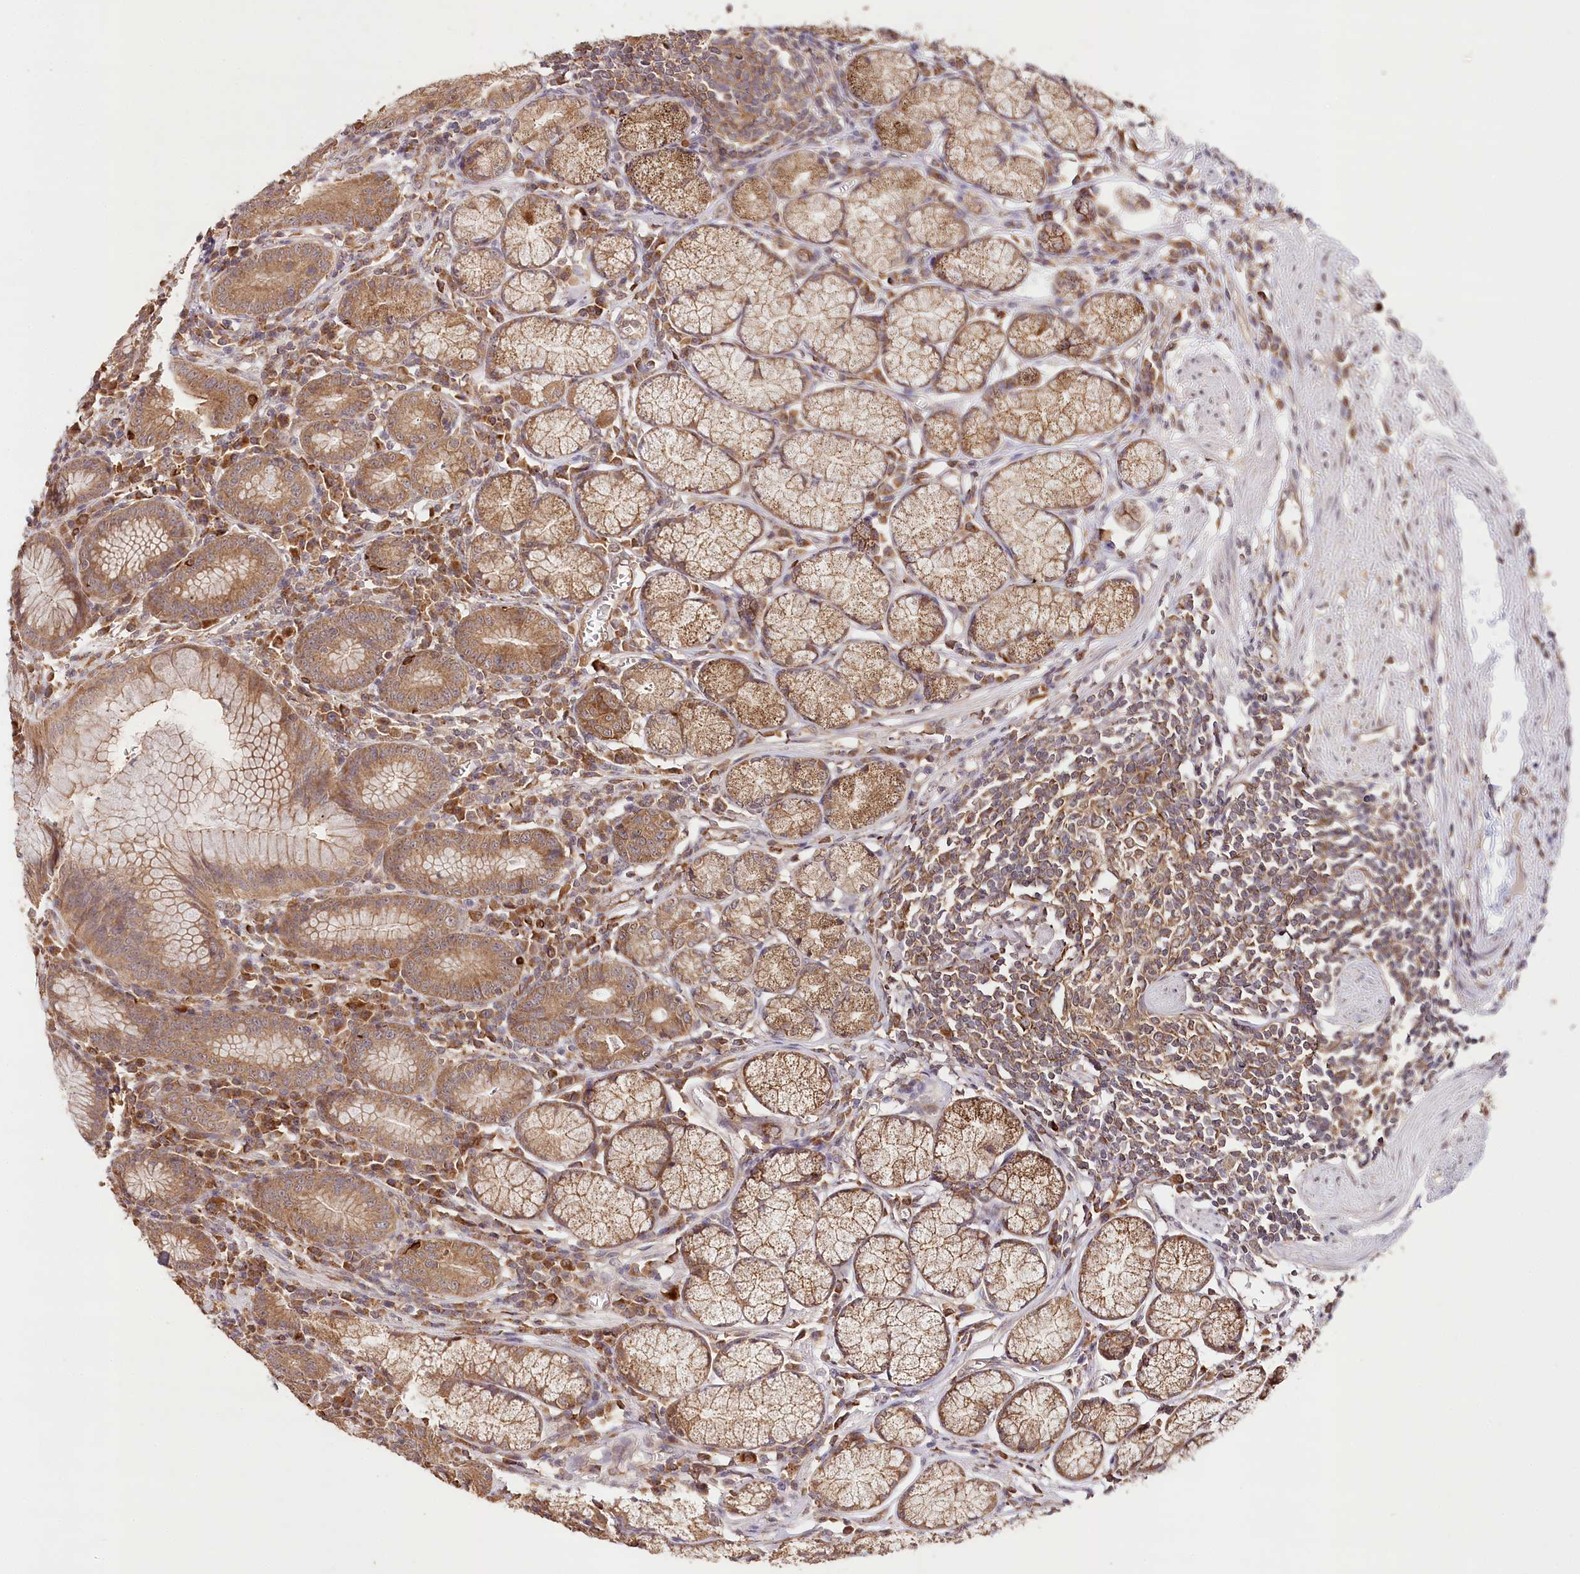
{"staining": {"intensity": "moderate", "quantity": ">75%", "location": "cytoplasmic/membranous"}, "tissue": "stomach", "cell_type": "Glandular cells", "image_type": "normal", "snomed": [{"axis": "morphology", "description": "Normal tissue, NOS"}, {"axis": "topography", "description": "Stomach"}], "caption": "IHC (DAB) staining of benign human stomach demonstrates moderate cytoplasmic/membranous protein expression in approximately >75% of glandular cells.", "gene": "DMXL1", "patient": {"sex": "male", "age": 55}}